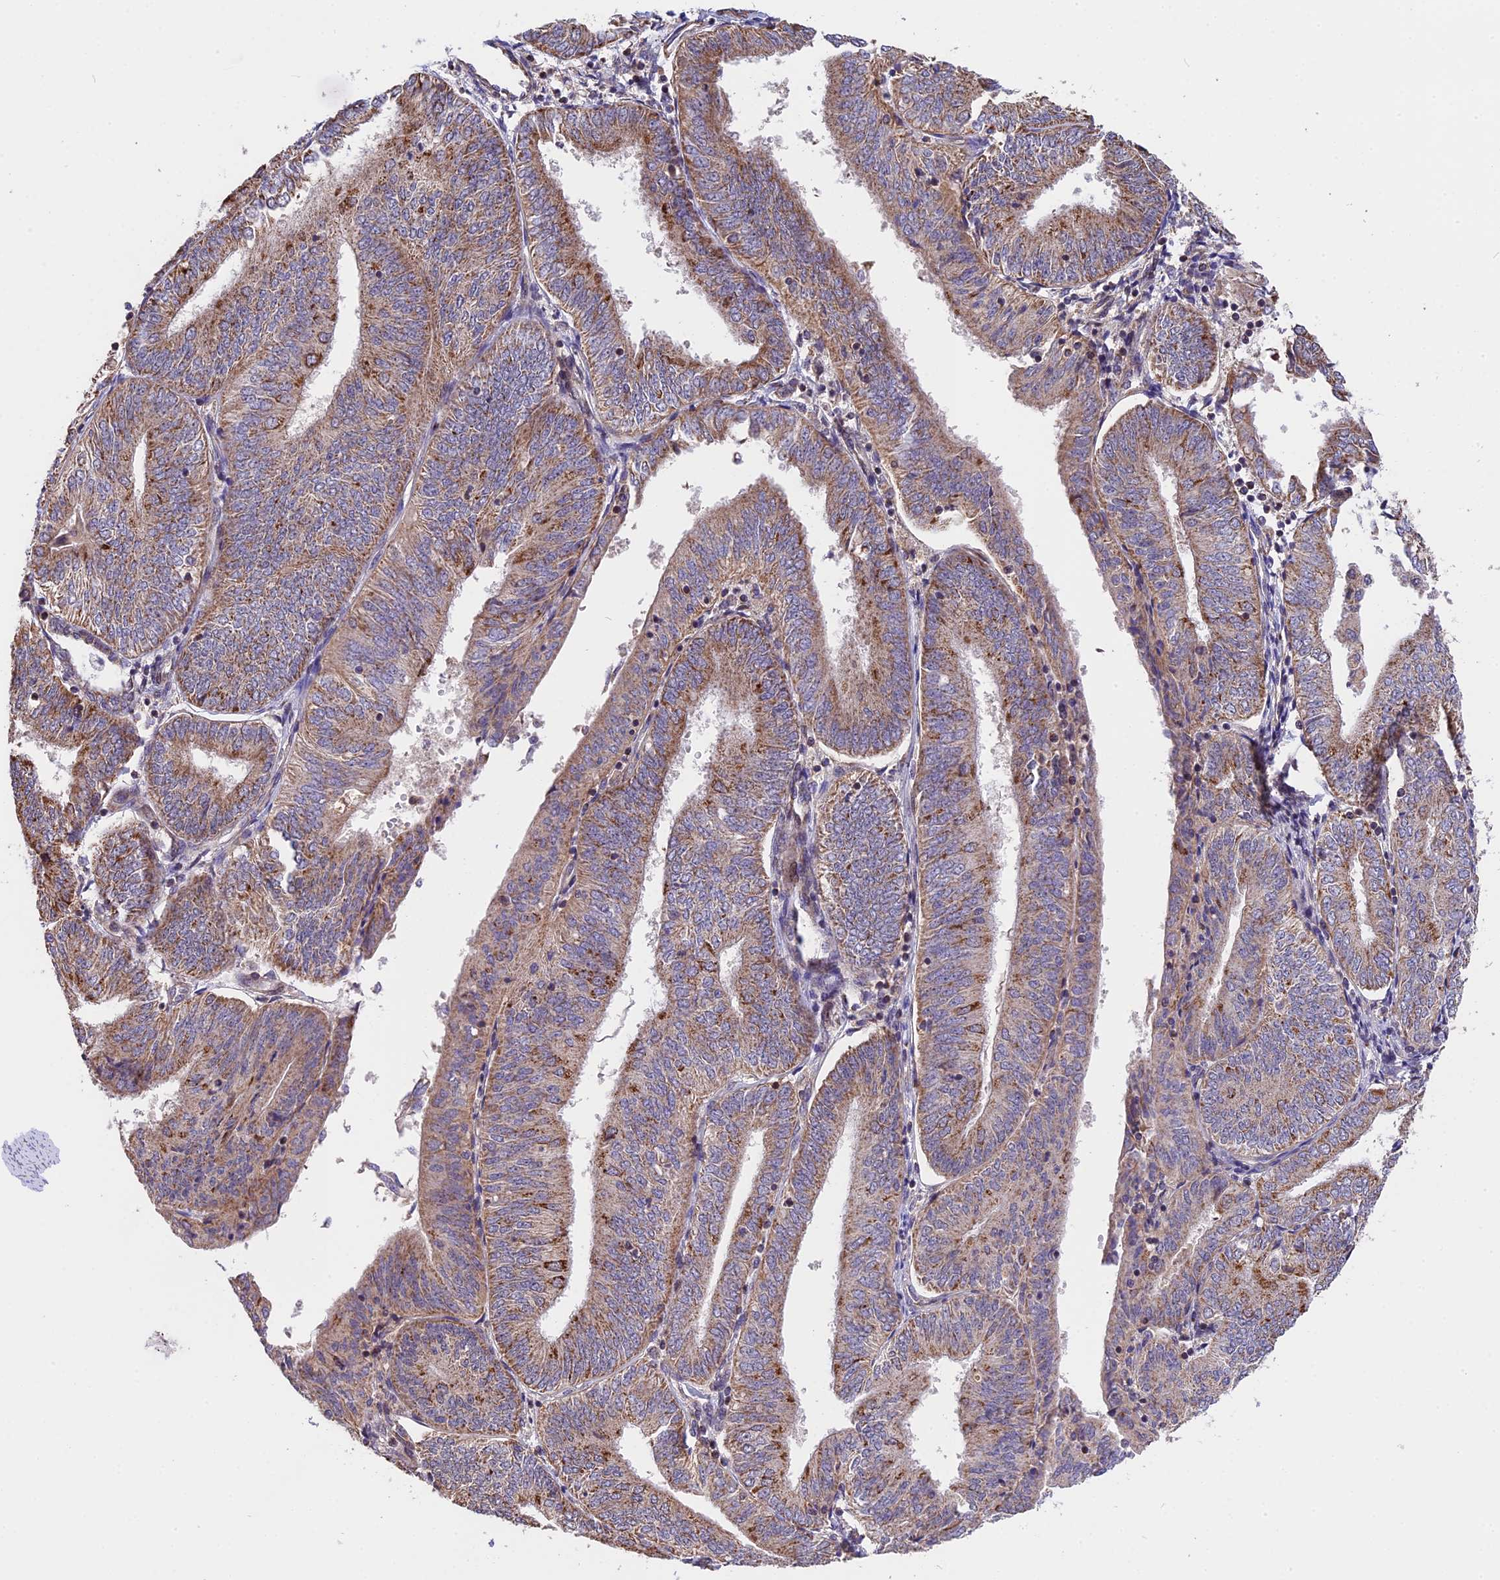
{"staining": {"intensity": "moderate", "quantity": "25%-75%", "location": "cytoplasmic/membranous"}, "tissue": "endometrial cancer", "cell_type": "Tumor cells", "image_type": "cancer", "snomed": [{"axis": "morphology", "description": "Adenocarcinoma, NOS"}, {"axis": "topography", "description": "Endometrium"}], "caption": "Immunohistochemical staining of human endometrial cancer displays moderate cytoplasmic/membranous protein staining in about 25%-75% of tumor cells.", "gene": "RERGL", "patient": {"sex": "female", "age": 58}}